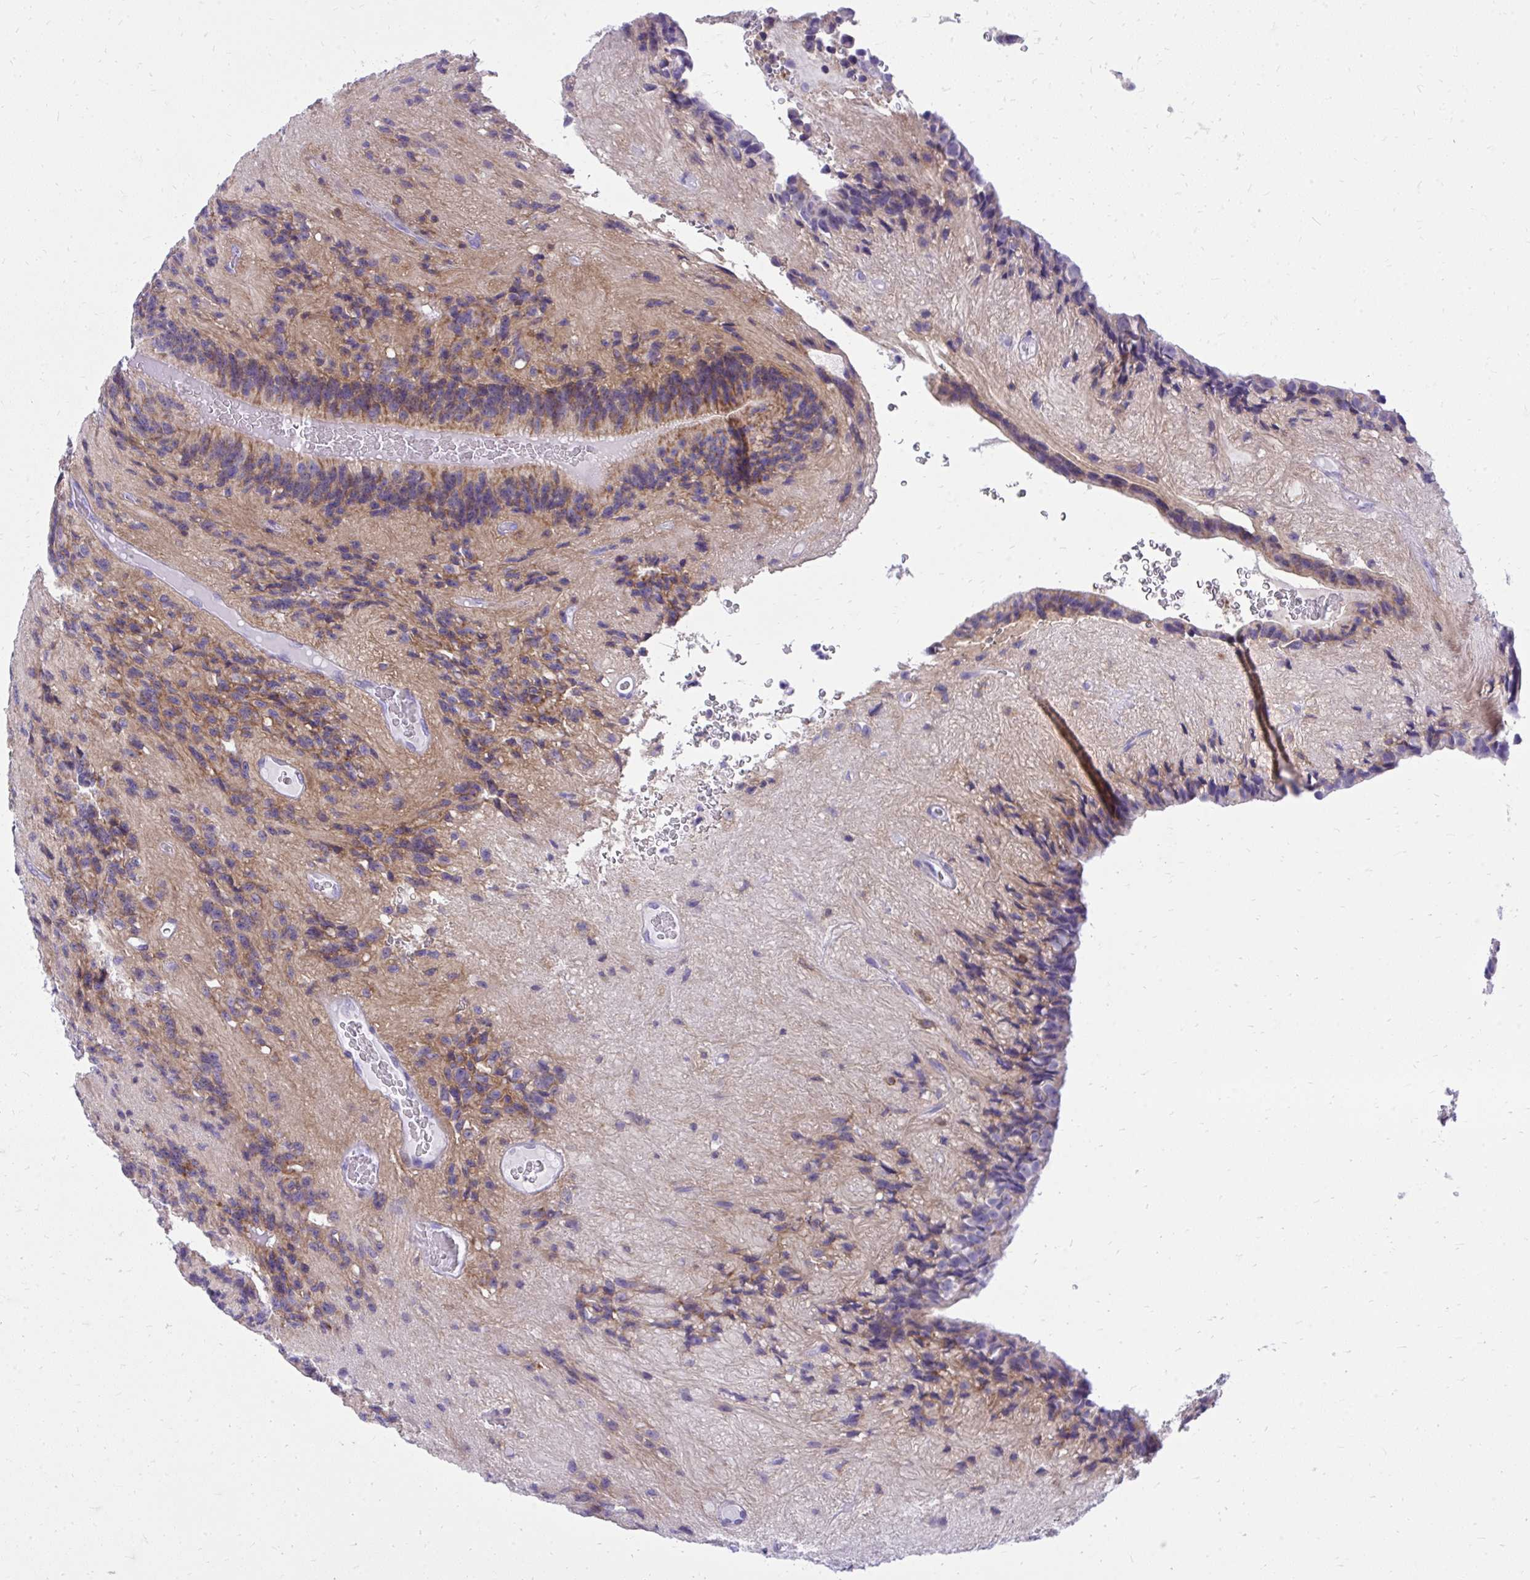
{"staining": {"intensity": "weak", "quantity": "<25%", "location": "cytoplasmic/membranous"}, "tissue": "glioma", "cell_type": "Tumor cells", "image_type": "cancer", "snomed": [{"axis": "morphology", "description": "Glioma, malignant, Low grade"}, {"axis": "topography", "description": "Brain"}], "caption": "A histopathology image of human malignant glioma (low-grade) is negative for staining in tumor cells. (Stains: DAB immunohistochemistry with hematoxylin counter stain, Microscopy: brightfield microscopy at high magnification).", "gene": "GPRIN3", "patient": {"sex": "male", "age": 31}}